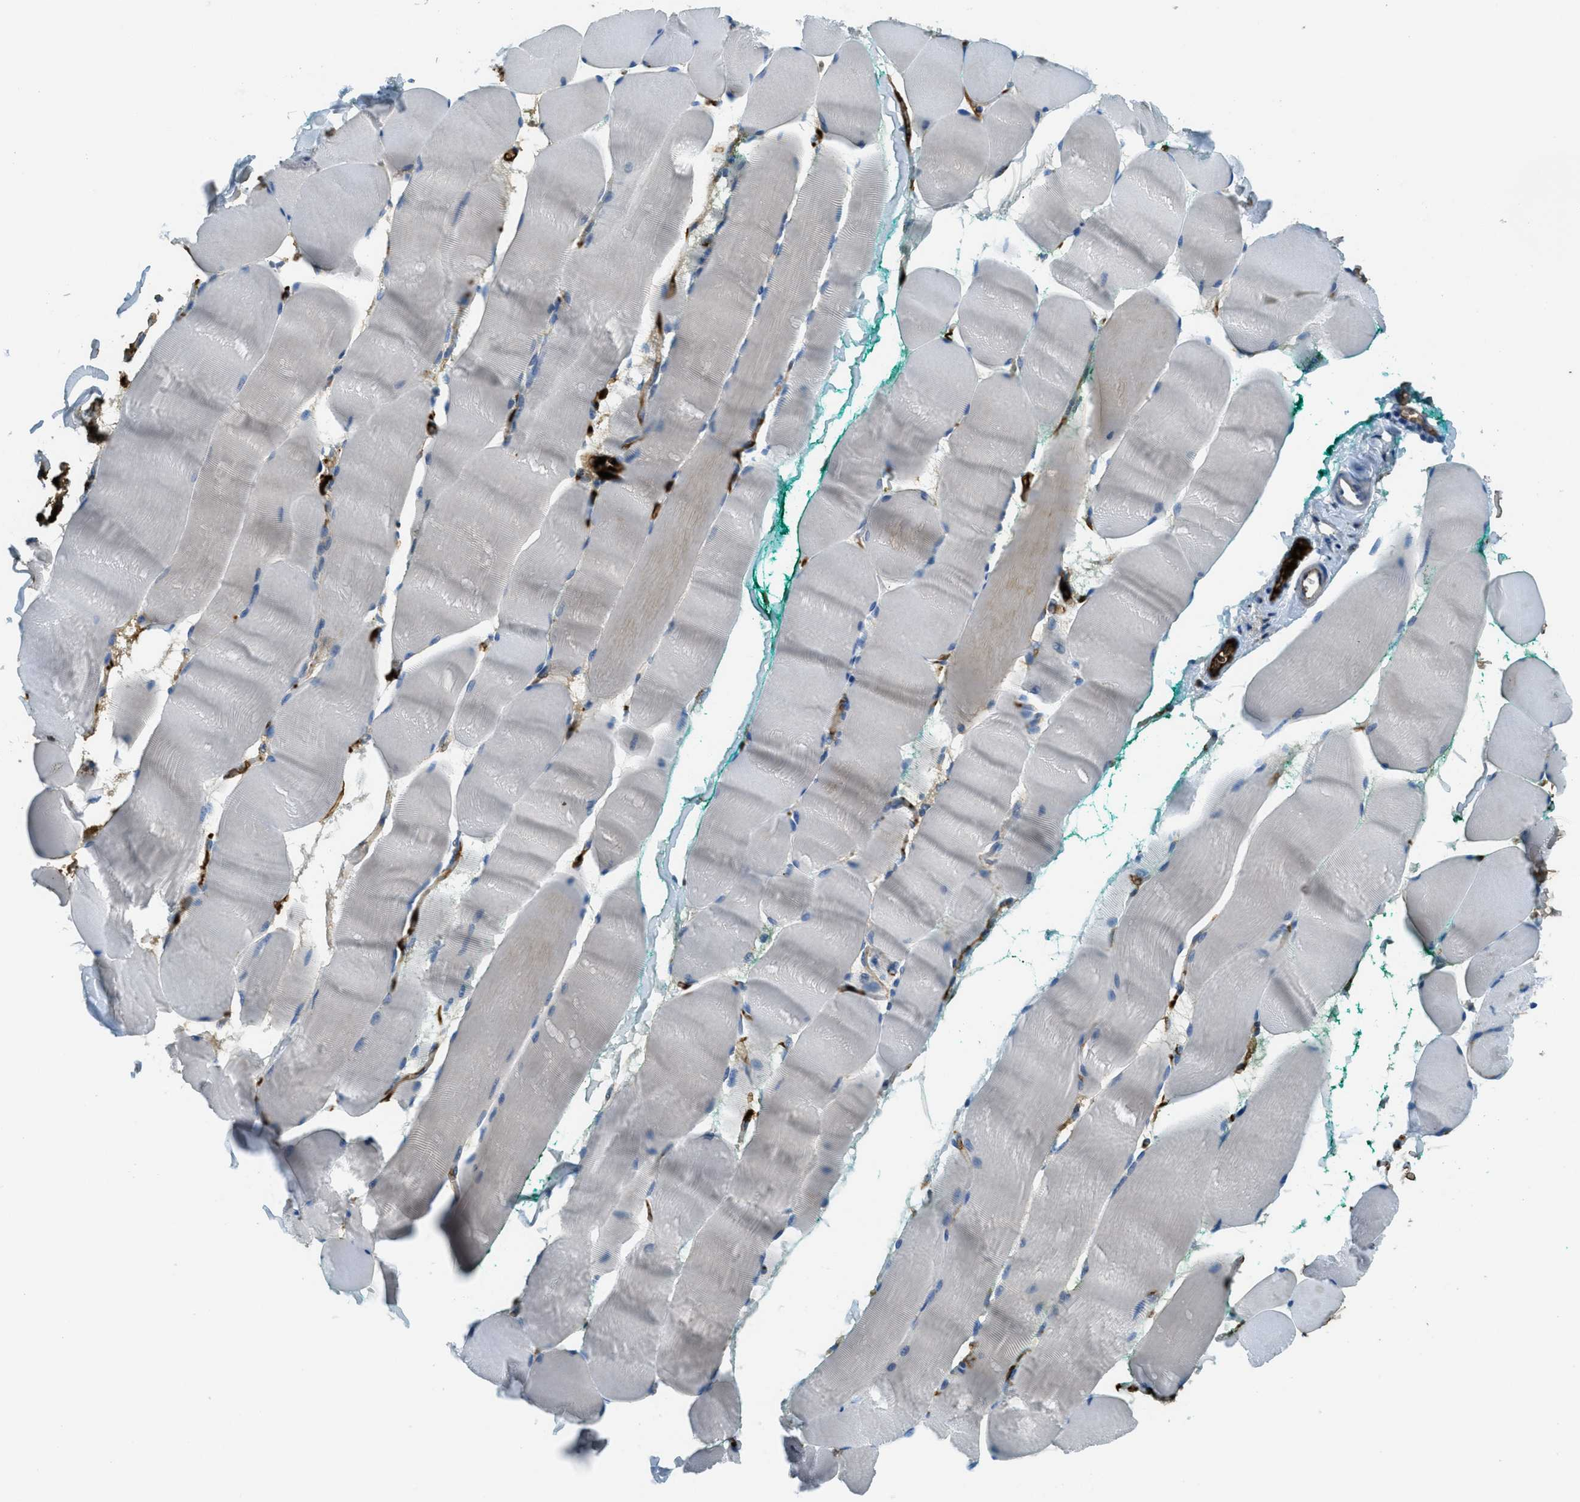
{"staining": {"intensity": "moderate", "quantity": "25%-75%", "location": "cytoplasmic/membranous"}, "tissue": "skeletal muscle", "cell_type": "Myocytes", "image_type": "normal", "snomed": [{"axis": "morphology", "description": "Normal tissue, NOS"}, {"axis": "morphology", "description": "Squamous cell carcinoma, NOS"}, {"axis": "topography", "description": "Skeletal muscle"}], "caption": "Immunohistochemical staining of unremarkable skeletal muscle demonstrates 25%-75% levels of moderate cytoplasmic/membranous protein staining in about 25%-75% of myocytes.", "gene": "TRIM59", "patient": {"sex": "male", "age": 51}}